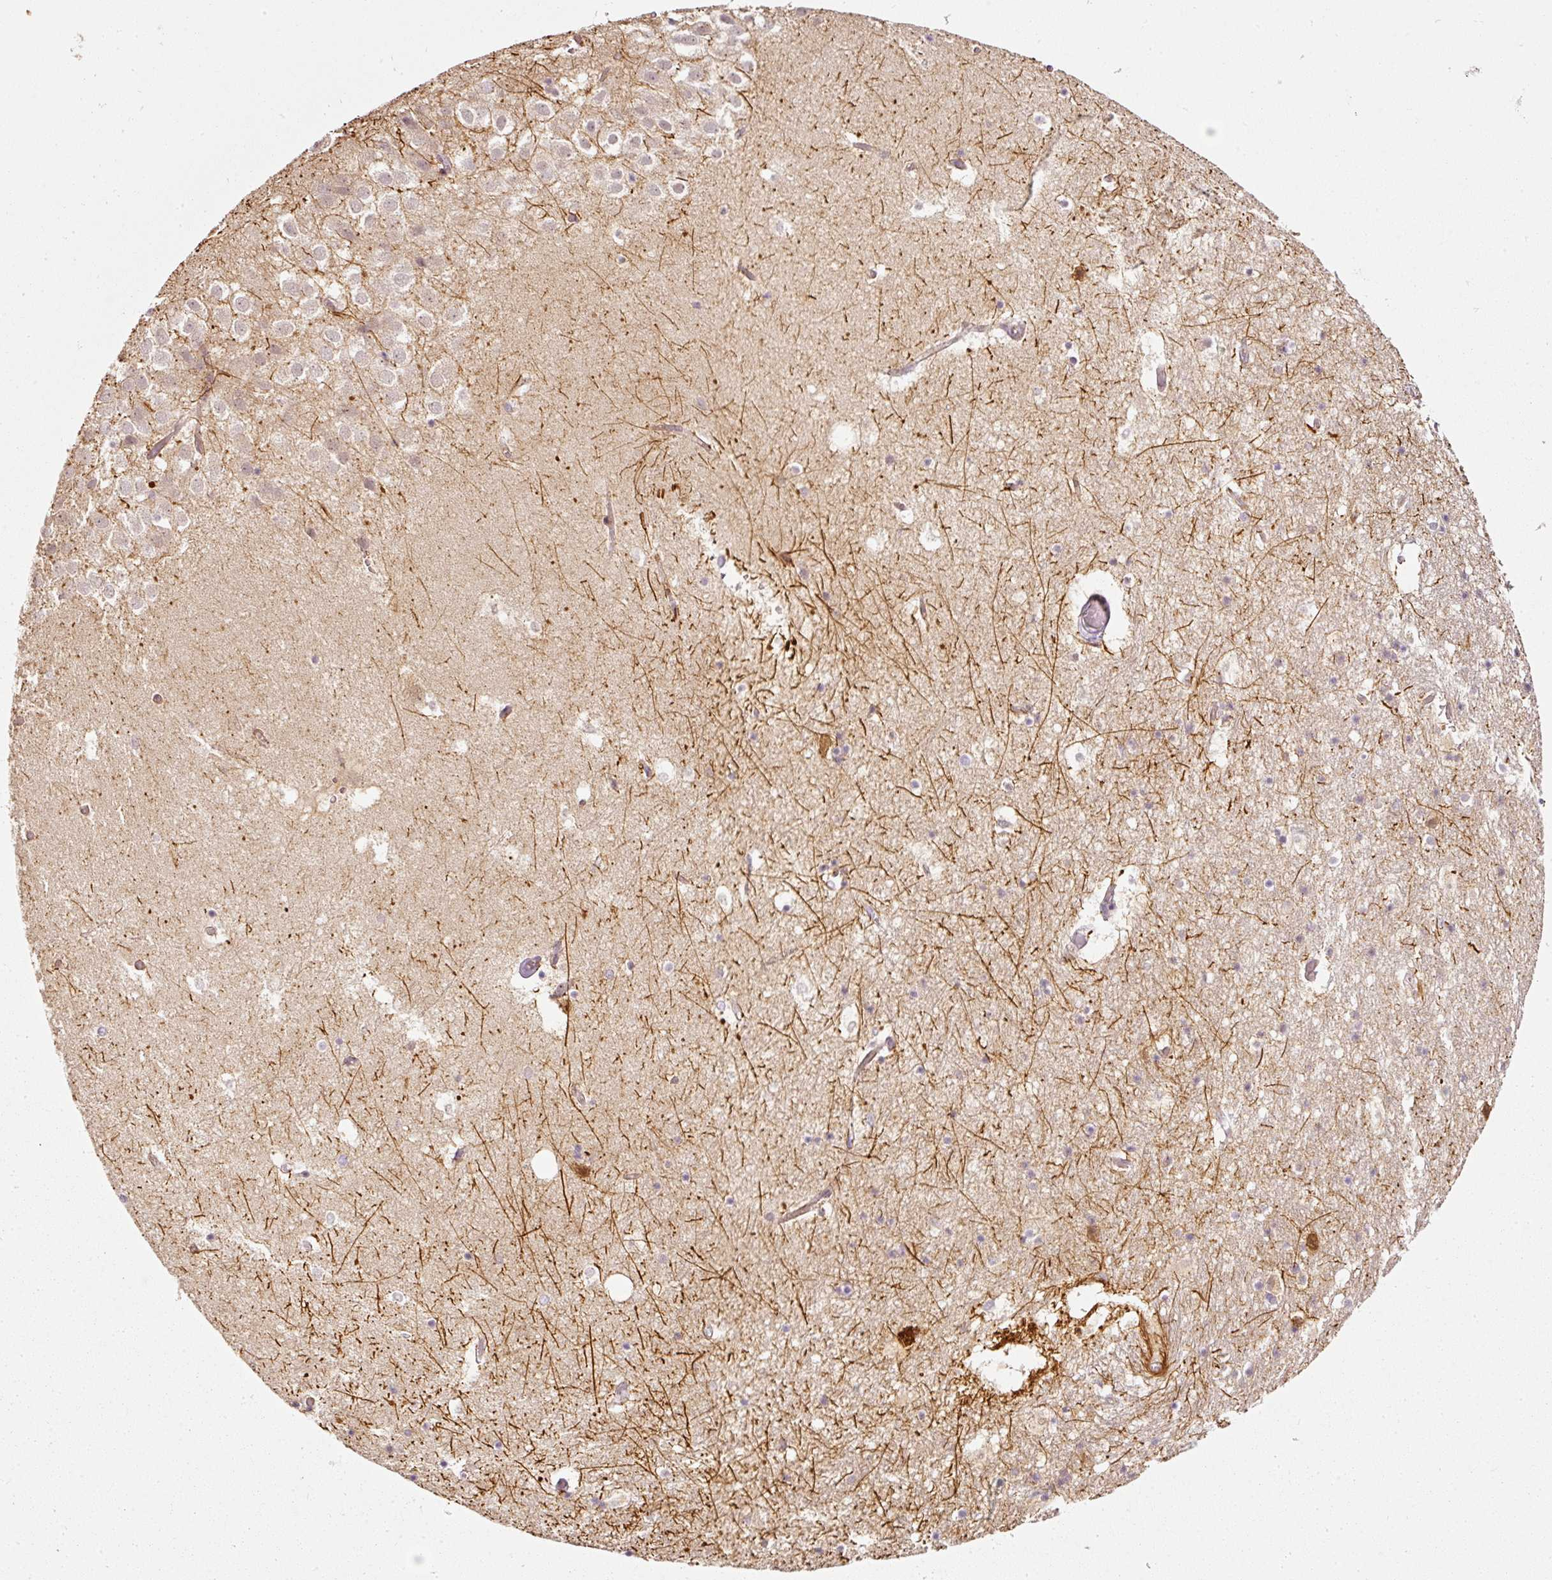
{"staining": {"intensity": "strong", "quantity": "<25%", "location": "cytoplasmic/membranous"}, "tissue": "hippocampus", "cell_type": "Glial cells", "image_type": "normal", "snomed": [{"axis": "morphology", "description": "Normal tissue, NOS"}, {"axis": "topography", "description": "Hippocampus"}], "caption": "Immunohistochemical staining of benign hippocampus shows medium levels of strong cytoplasmic/membranous positivity in about <25% of glial cells. Using DAB (3,3'-diaminobenzidine) (brown) and hematoxylin (blue) stains, captured at high magnification using brightfield microscopy.", "gene": "TOGARAM1", "patient": {"sex": "female", "age": 52}}